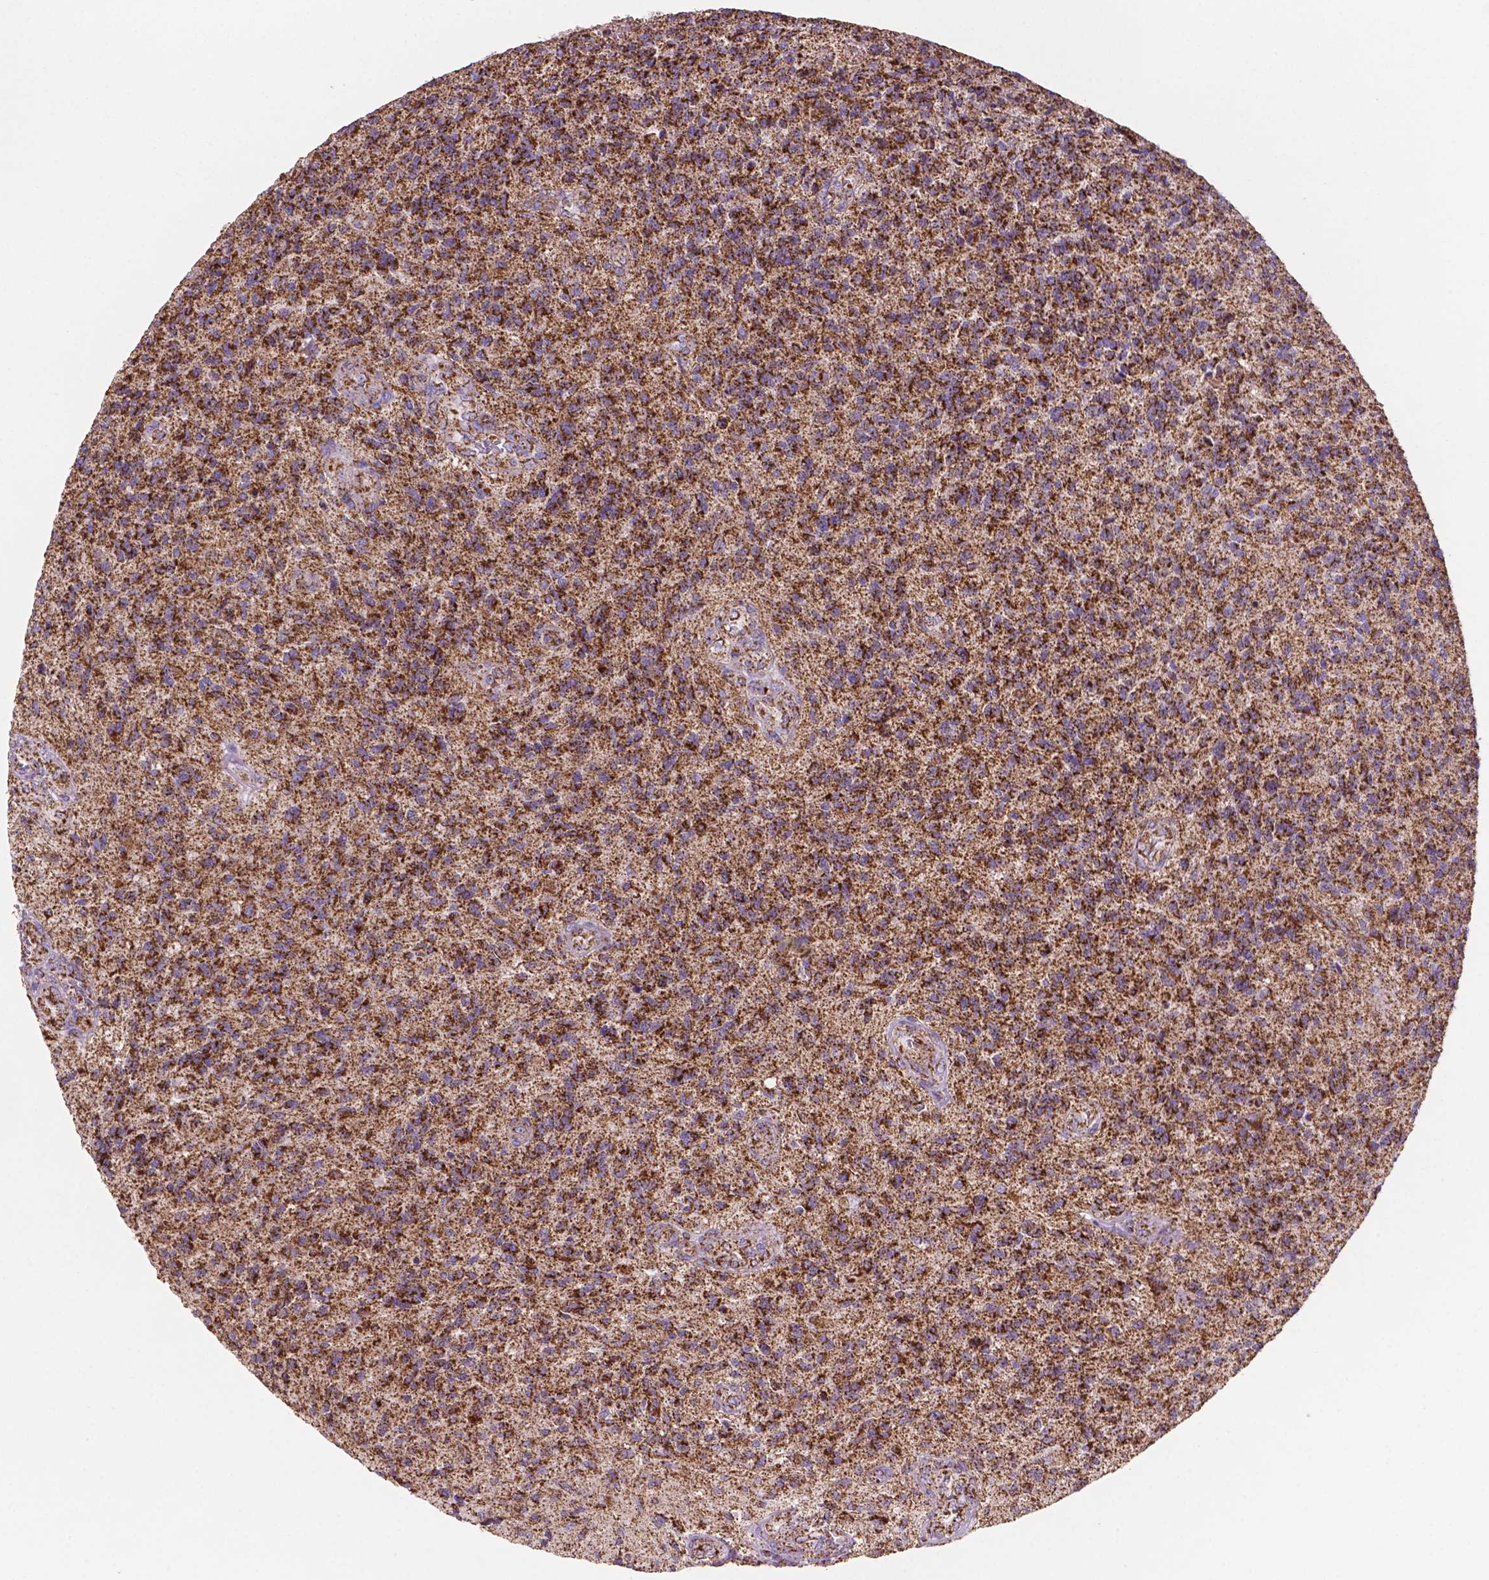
{"staining": {"intensity": "strong", "quantity": ">75%", "location": "cytoplasmic/membranous"}, "tissue": "glioma", "cell_type": "Tumor cells", "image_type": "cancer", "snomed": [{"axis": "morphology", "description": "Glioma, malignant, High grade"}, {"axis": "topography", "description": "Brain"}], "caption": "IHC of human malignant high-grade glioma shows high levels of strong cytoplasmic/membranous expression in approximately >75% of tumor cells.", "gene": "HSPD1", "patient": {"sex": "male", "age": 56}}